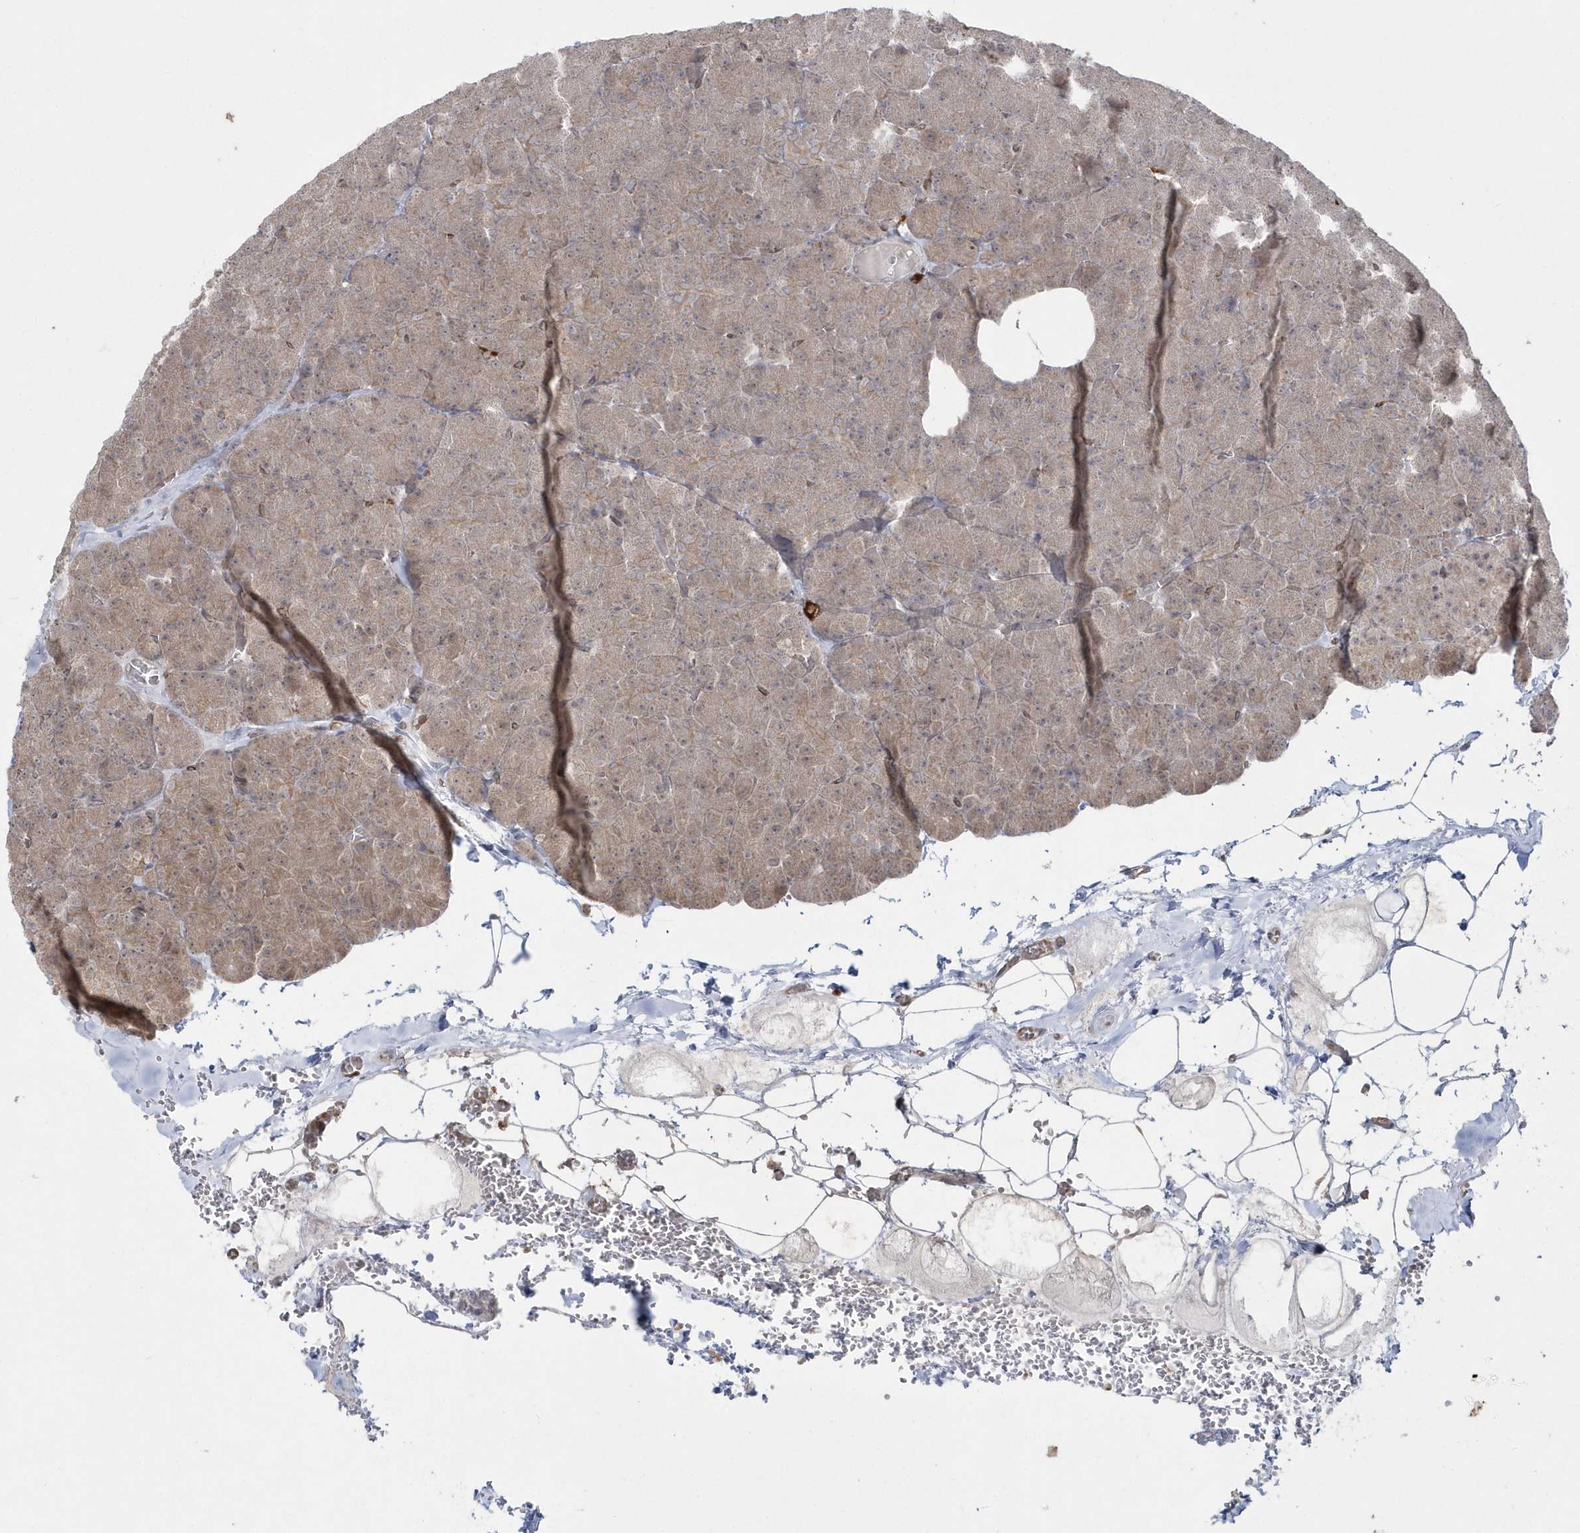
{"staining": {"intensity": "moderate", "quantity": ">75%", "location": "cytoplasmic/membranous"}, "tissue": "pancreas", "cell_type": "Exocrine glandular cells", "image_type": "normal", "snomed": [{"axis": "morphology", "description": "Normal tissue, NOS"}, {"axis": "morphology", "description": "Carcinoid, malignant, NOS"}, {"axis": "topography", "description": "Pancreas"}], "caption": "A brown stain highlights moderate cytoplasmic/membranous expression of a protein in exocrine glandular cells of unremarkable human pancreas.", "gene": "DHX57", "patient": {"sex": "female", "age": 35}}